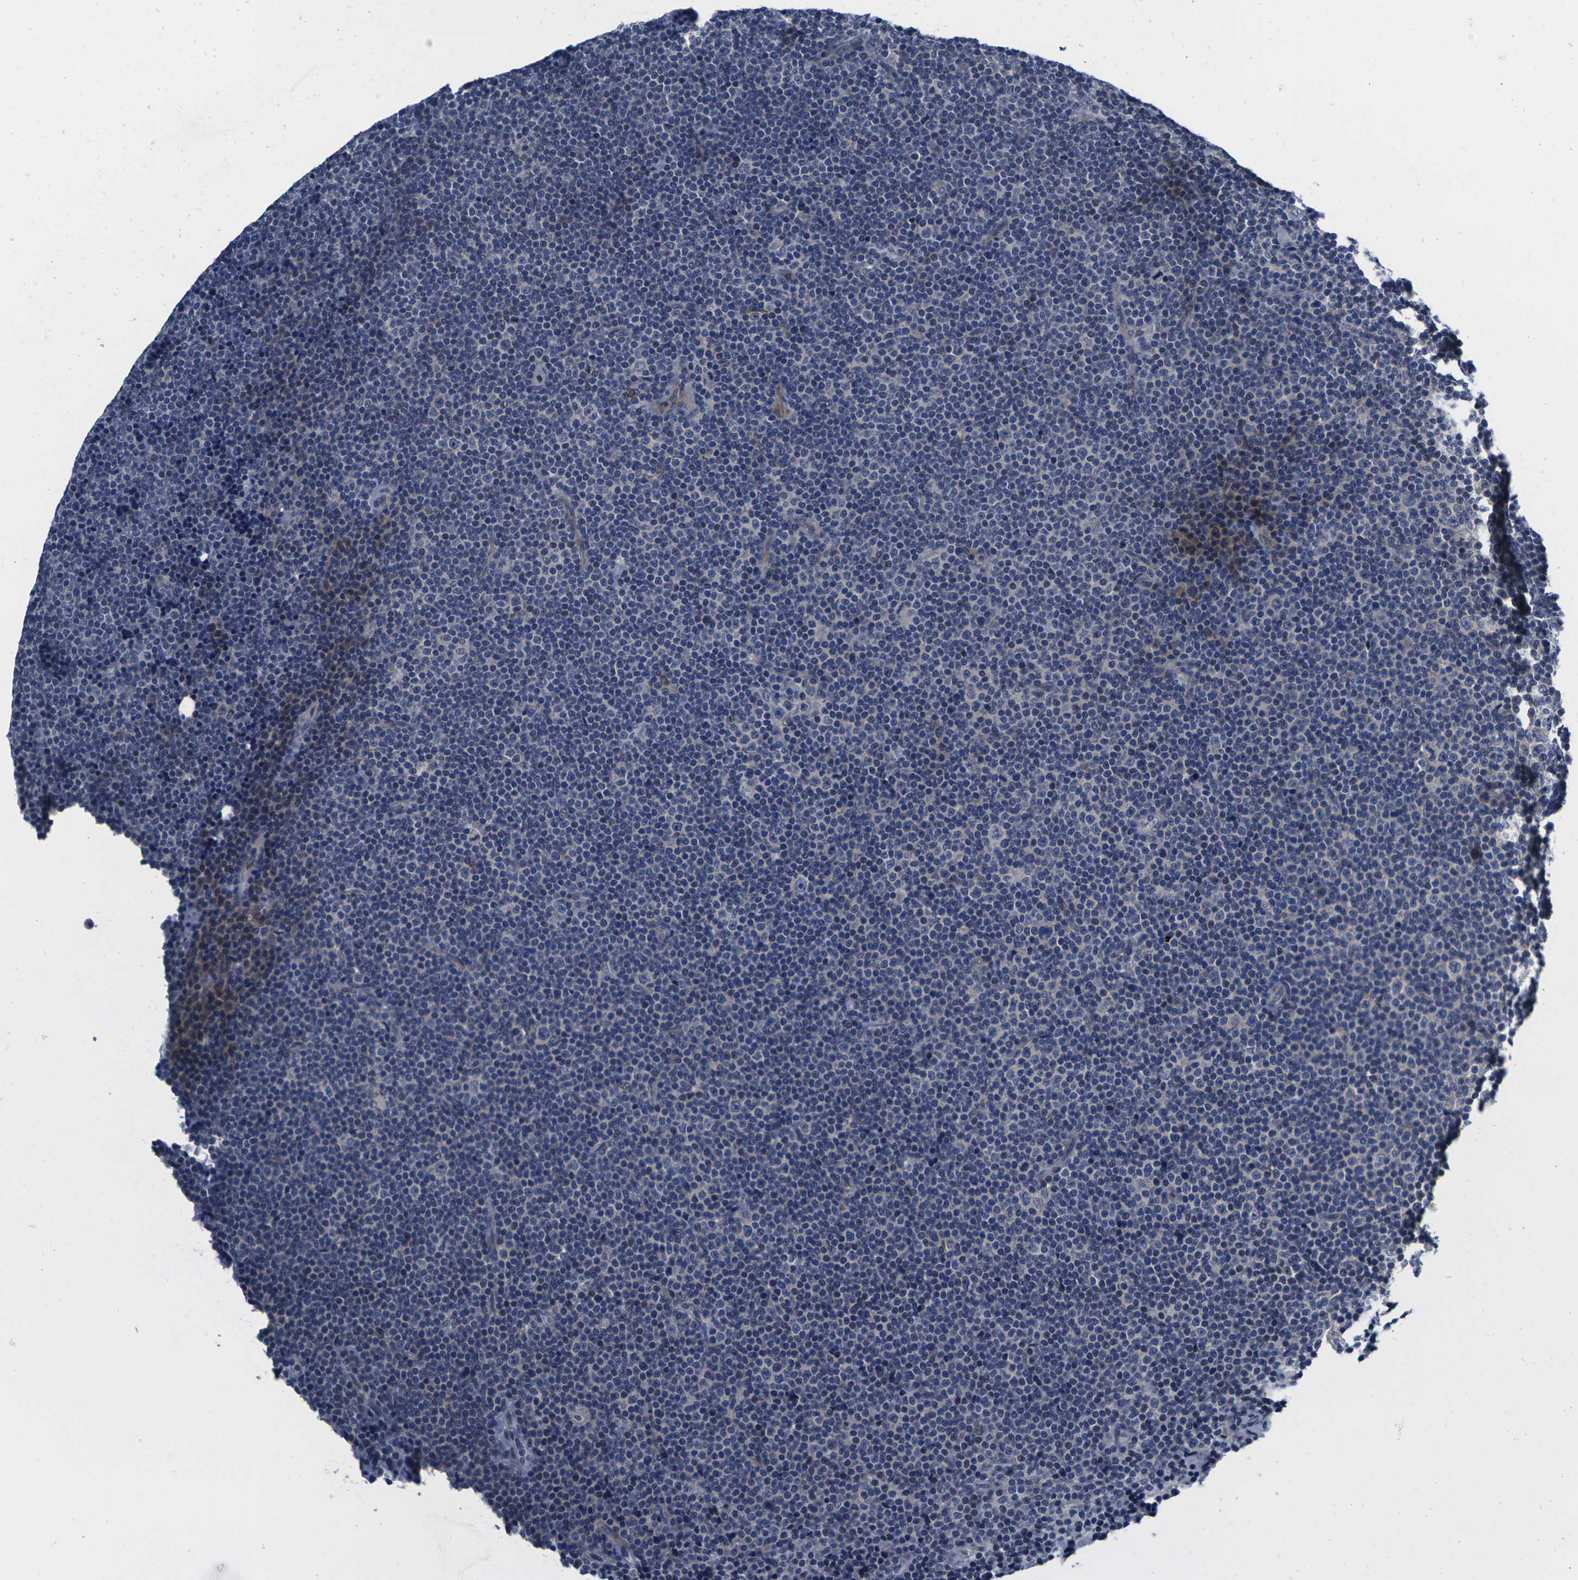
{"staining": {"intensity": "negative", "quantity": "none", "location": "none"}, "tissue": "lymphoma", "cell_type": "Tumor cells", "image_type": "cancer", "snomed": [{"axis": "morphology", "description": "Malignant lymphoma, non-Hodgkin's type, Low grade"}, {"axis": "topography", "description": "Lymph node"}], "caption": "This histopathology image is of lymphoma stained with immunohistochemistry (IHC) to label a protein in brown with the nuclei are counter-stained blue. There is no staining in tumor cells. (DAB immunohistochemistry (IHC), high magnification).", "gene": "CYP2C8", "patient": {"sex": "female", "age": 67}}